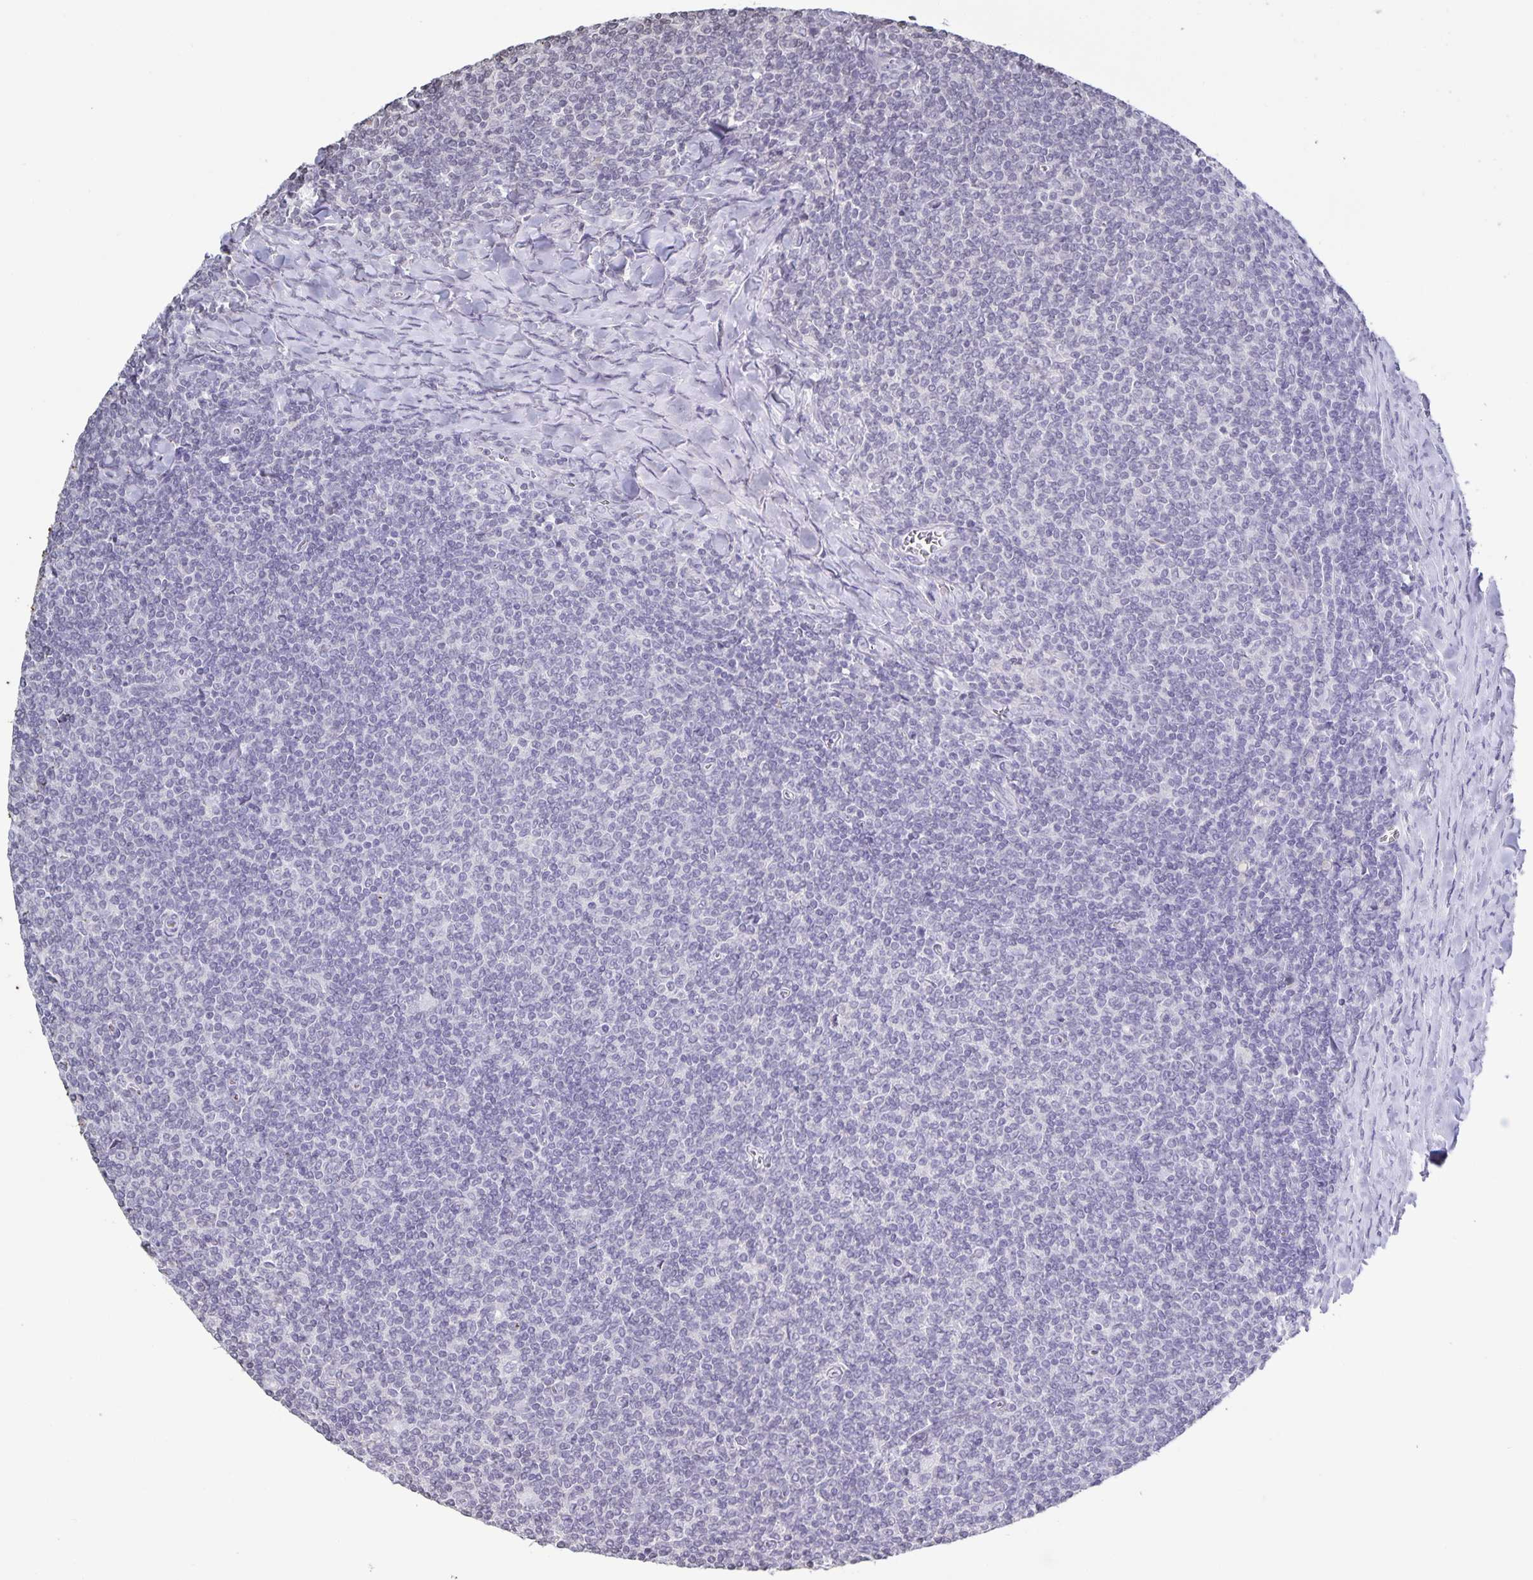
{"staining": {"intensity": "negative", "quantity": "none", "location": "none"}, "tissue": "lymphoma", "cell_type": "Tumor cells", "image_type": "cancer", "snomed": [{"axis": "morphology", "description": "Malignant lymphoma, non-Hodgkin's type, Low grade"}, {"axis": "topography", "description": "Lymph node"}], "caption": "Tumor cells are negative for brown protein staining in lymphoma.", "gene": "AQP4", "patient": {"sex": "male", "age": 52}}